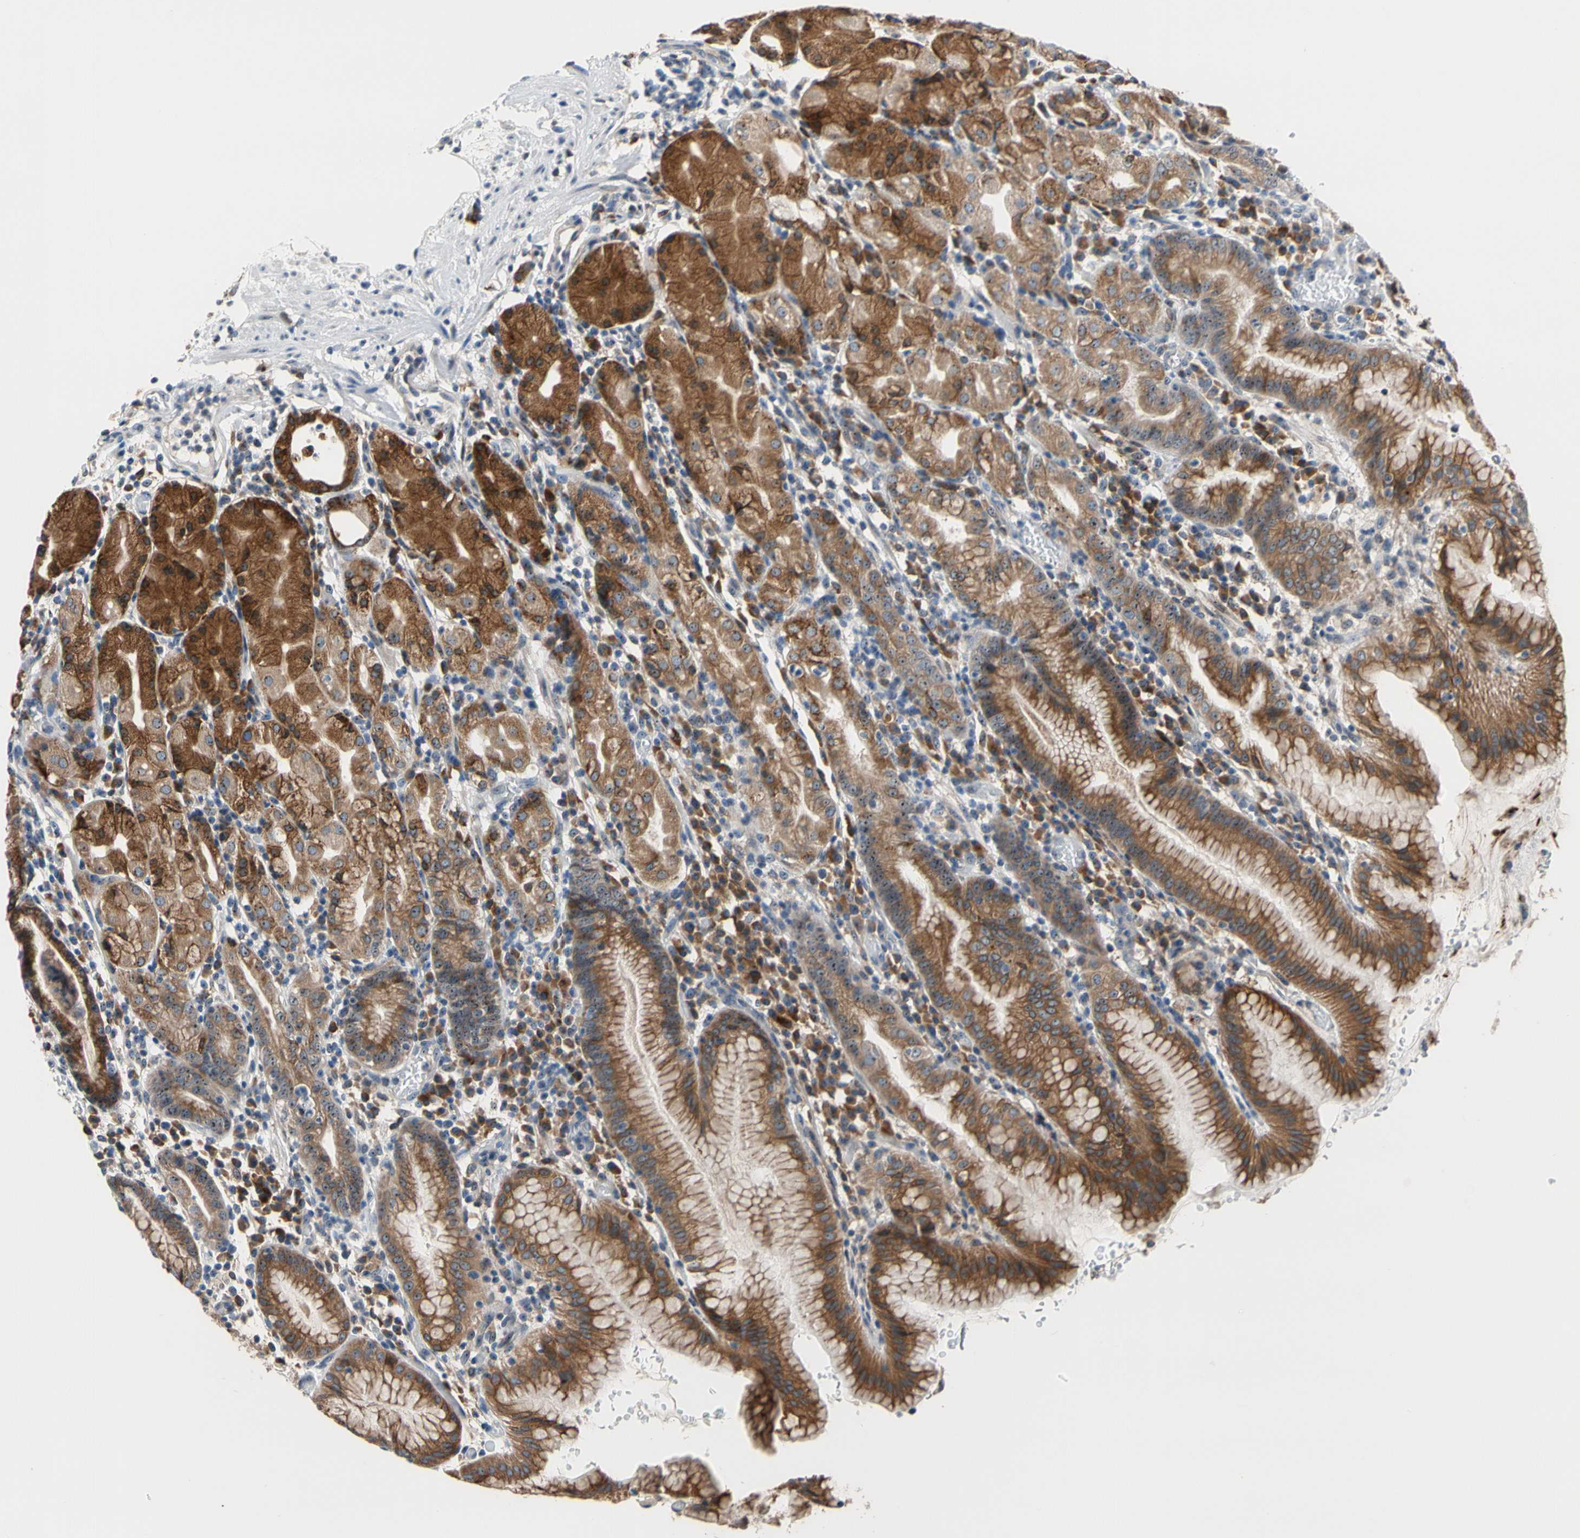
{"staining": {"intensity": "moderate", "quantity": ">75%", "location": "cytoplasmic/membranous"}, "tissue": "stomach", "cell_type": "Glandular cells", "image_type": "normal", "snomed": [{"axis": "morphology", "description": "Normal tissue, NOS"}, {"axis": "topography", "description": "Stomach"}, {"axis": "topography", "description": "Stomach, lower"}], "caption": "The photomicrograph demonstrates a brown stain indicating the presence of a protein in the cytoplasmic/membranous of glandular cells in stomach. (DAB IHC with brightfield microscopy, high magnification).", "gene": "TMED7", "patient": {"sex": "female", "age": 75}}